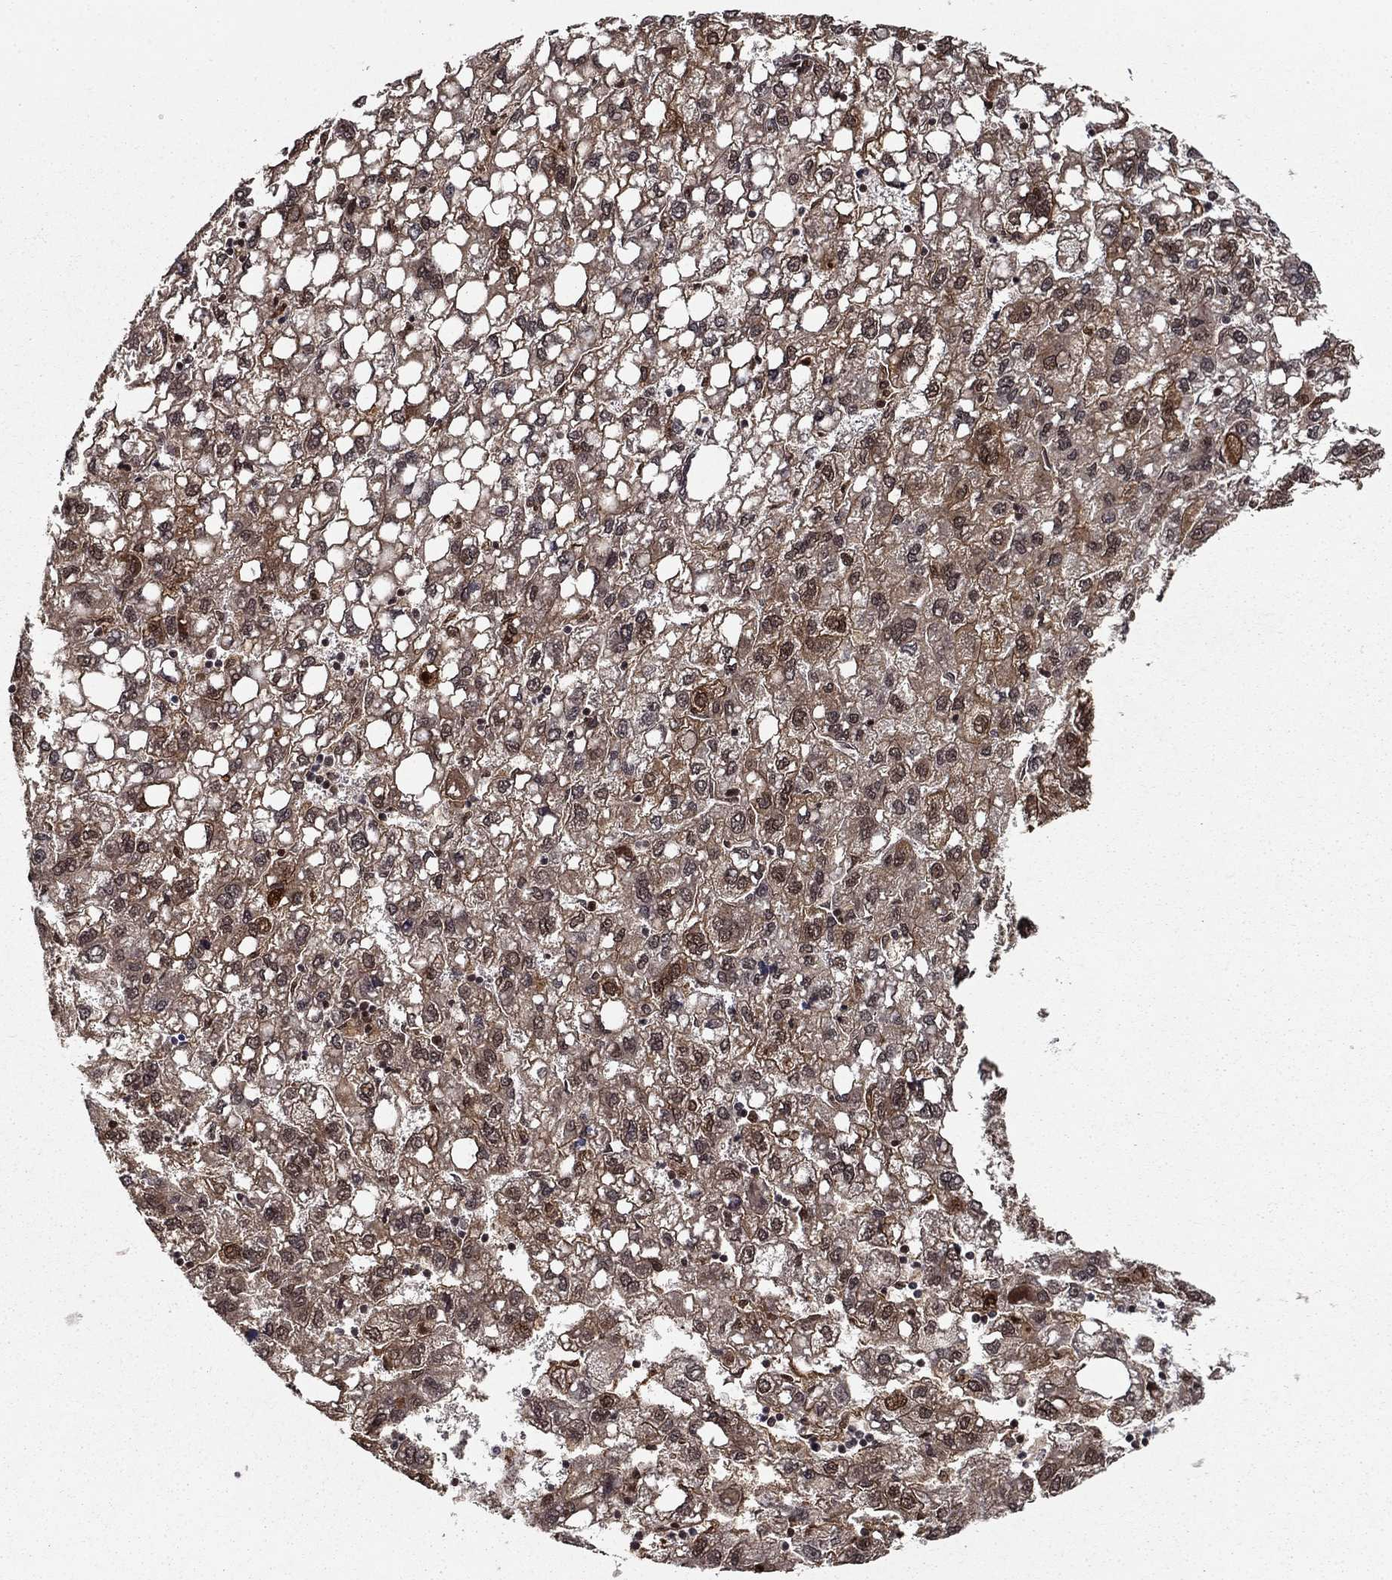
{"staining": {"intensity": "moderate", "quantity": "<25%", "location": "cytoplasmic/membranous"}, "tissue": "liver cancer", "cell_type": "Tumor cells", "image_type": "cancer", "snomed": [{"axis": "morphology", "description": "Carcinoma, Hepatocellular, NOS"}, {"axis": "topography", "description": "Liver"}], "caption": "Immunohistochemical staining of liver cancer (hepatocellular carcinoma) displays low levels of moderate cytoplasmic/membranous protein staining in approximately <25% of tumor cells.", "gene": "CDCA7L", "patient": {"sex": "female", "age": 82}}